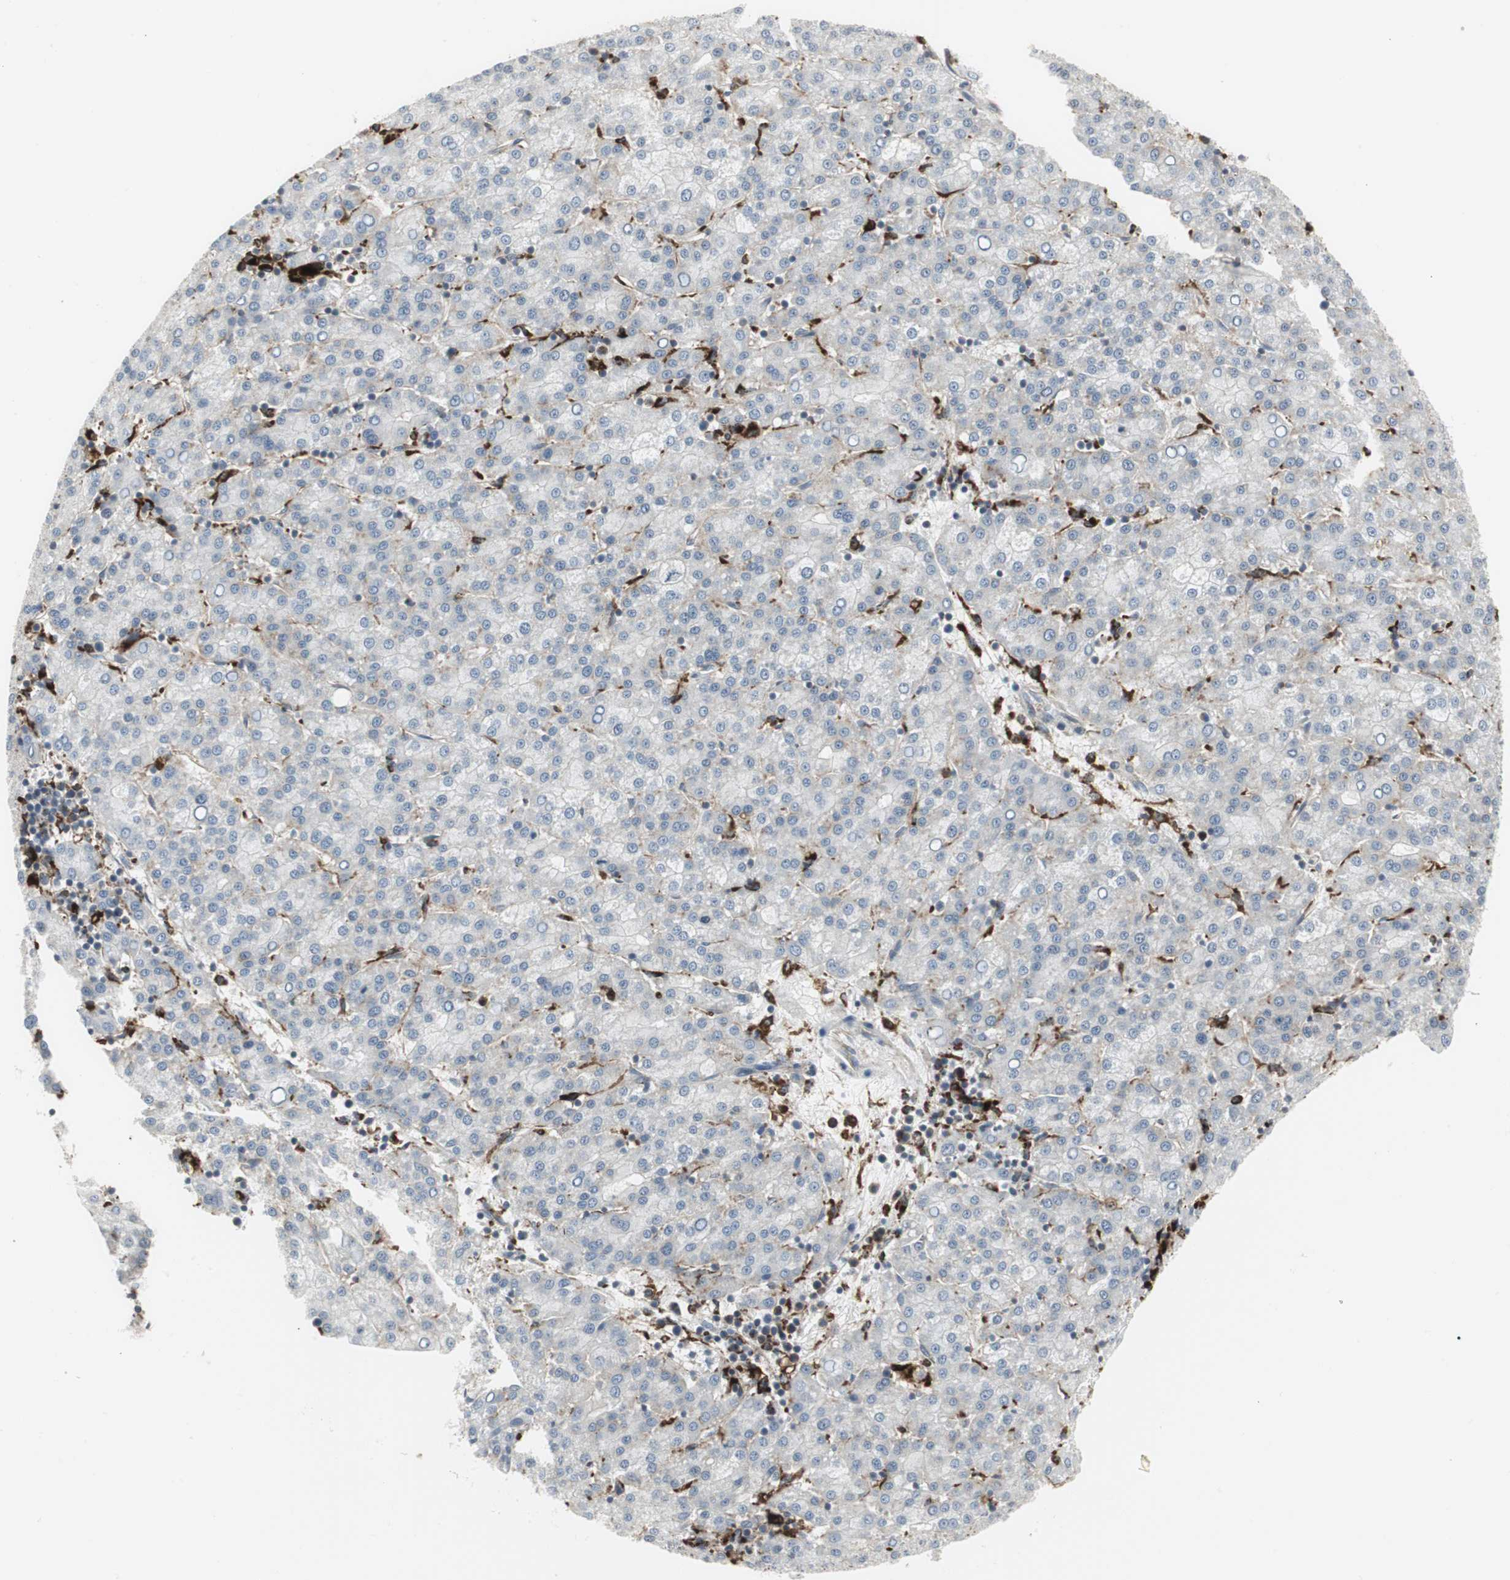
{"staining": {"intensity": "negative", "quantity": "none", "location": "none"}, "tissue": "liver cancer", "cell_type": "Tumor cells", "image_type": "cancer", "snomed": [{"axis": "morphology", "description": "Carcinoma, Hepatocellular, NOS"}, {"axis": "topography", "description": "Liver"}], "caption": "Immunohistochemistry image of liver cancer (hepatocellular carcinoma) stained for a protein (brown), which displays no staining in tumor cells. (DAB (3,3'-diaminobenzidine) IHC with hematoxylin counter stain).", "gene": "ATP6V1B2", "patient": {"sex": "female", "age": 58}}